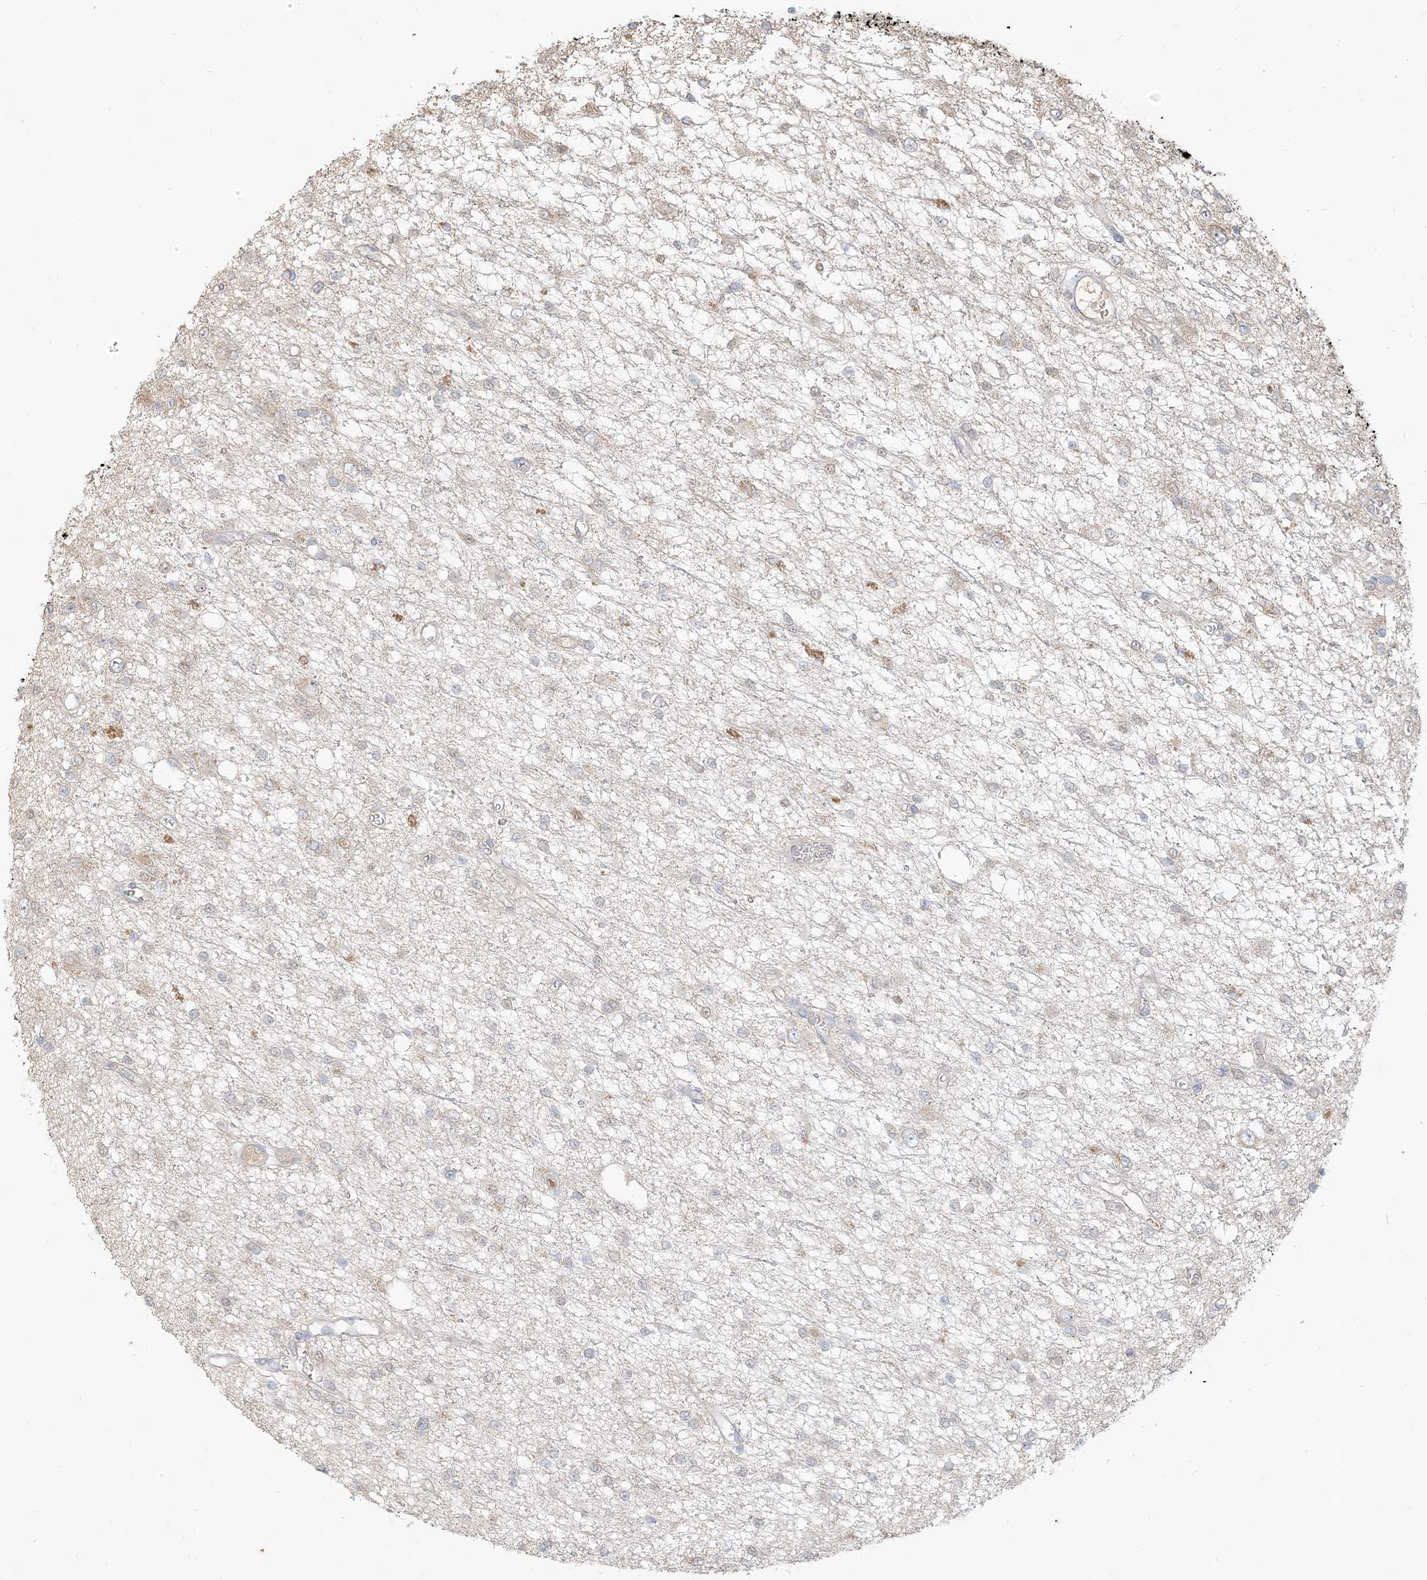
{"staining": {"intensity": "negative", "quantity": "none", "location": "none"}, "tissue": "glioma", "cell_type": "Tumor cells", "image_type": "cancer", "snomed": [{"axis": "morphology", "description": "Glioma, malignant, Low grade"}, {"axis": "topography", "description": "Brain"}], "caption": "This is an immunohistochemistry photomicrograph of human glioma. There is no positivity in tumor cells.", "gene": "MCOLN1", "patient": {"sex": "male", "age": 38}}